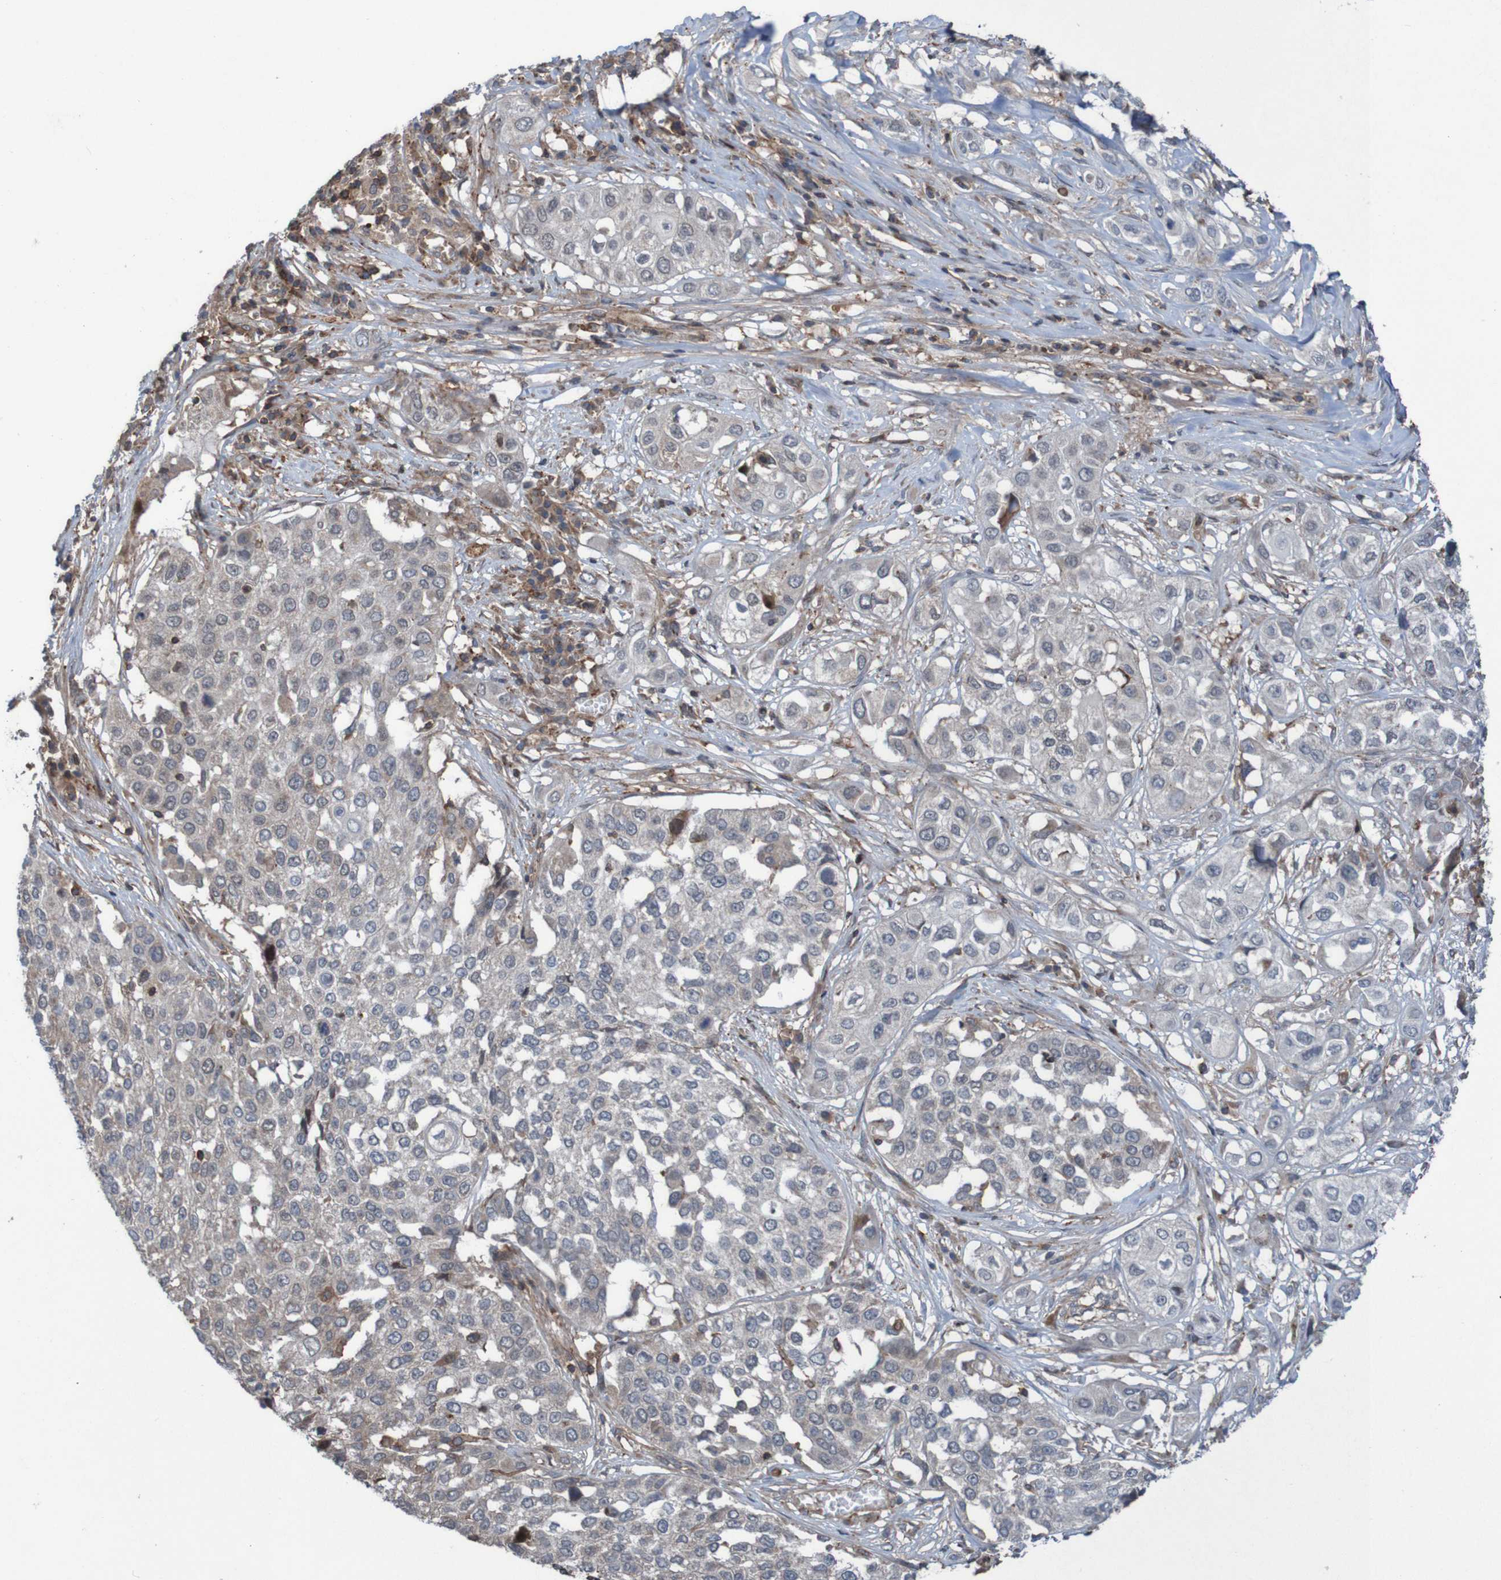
{"staining": {"intensity": "weak", "quantity": ">75%", "location": "cytoplasmic/membranous,nuclear"}, "tissue": "lung cancer", "cell_type": "Tumor cells", "image_type": "cancer", "snomed": [{"axis": "morphology", "description": "Squamous cell carcinoma, NOS"}, {"axis": "topography", "description": "Lung"}], "caption": "Immunohistochemical staining of human lung cancer (squamous cell carcinoma) reveals weak cytoplasmic/membranous and nuclear protein staining in about >75% of tumor cells.", "gene": "PDGFB", "patient": {"sex": "male", "age": 71}}